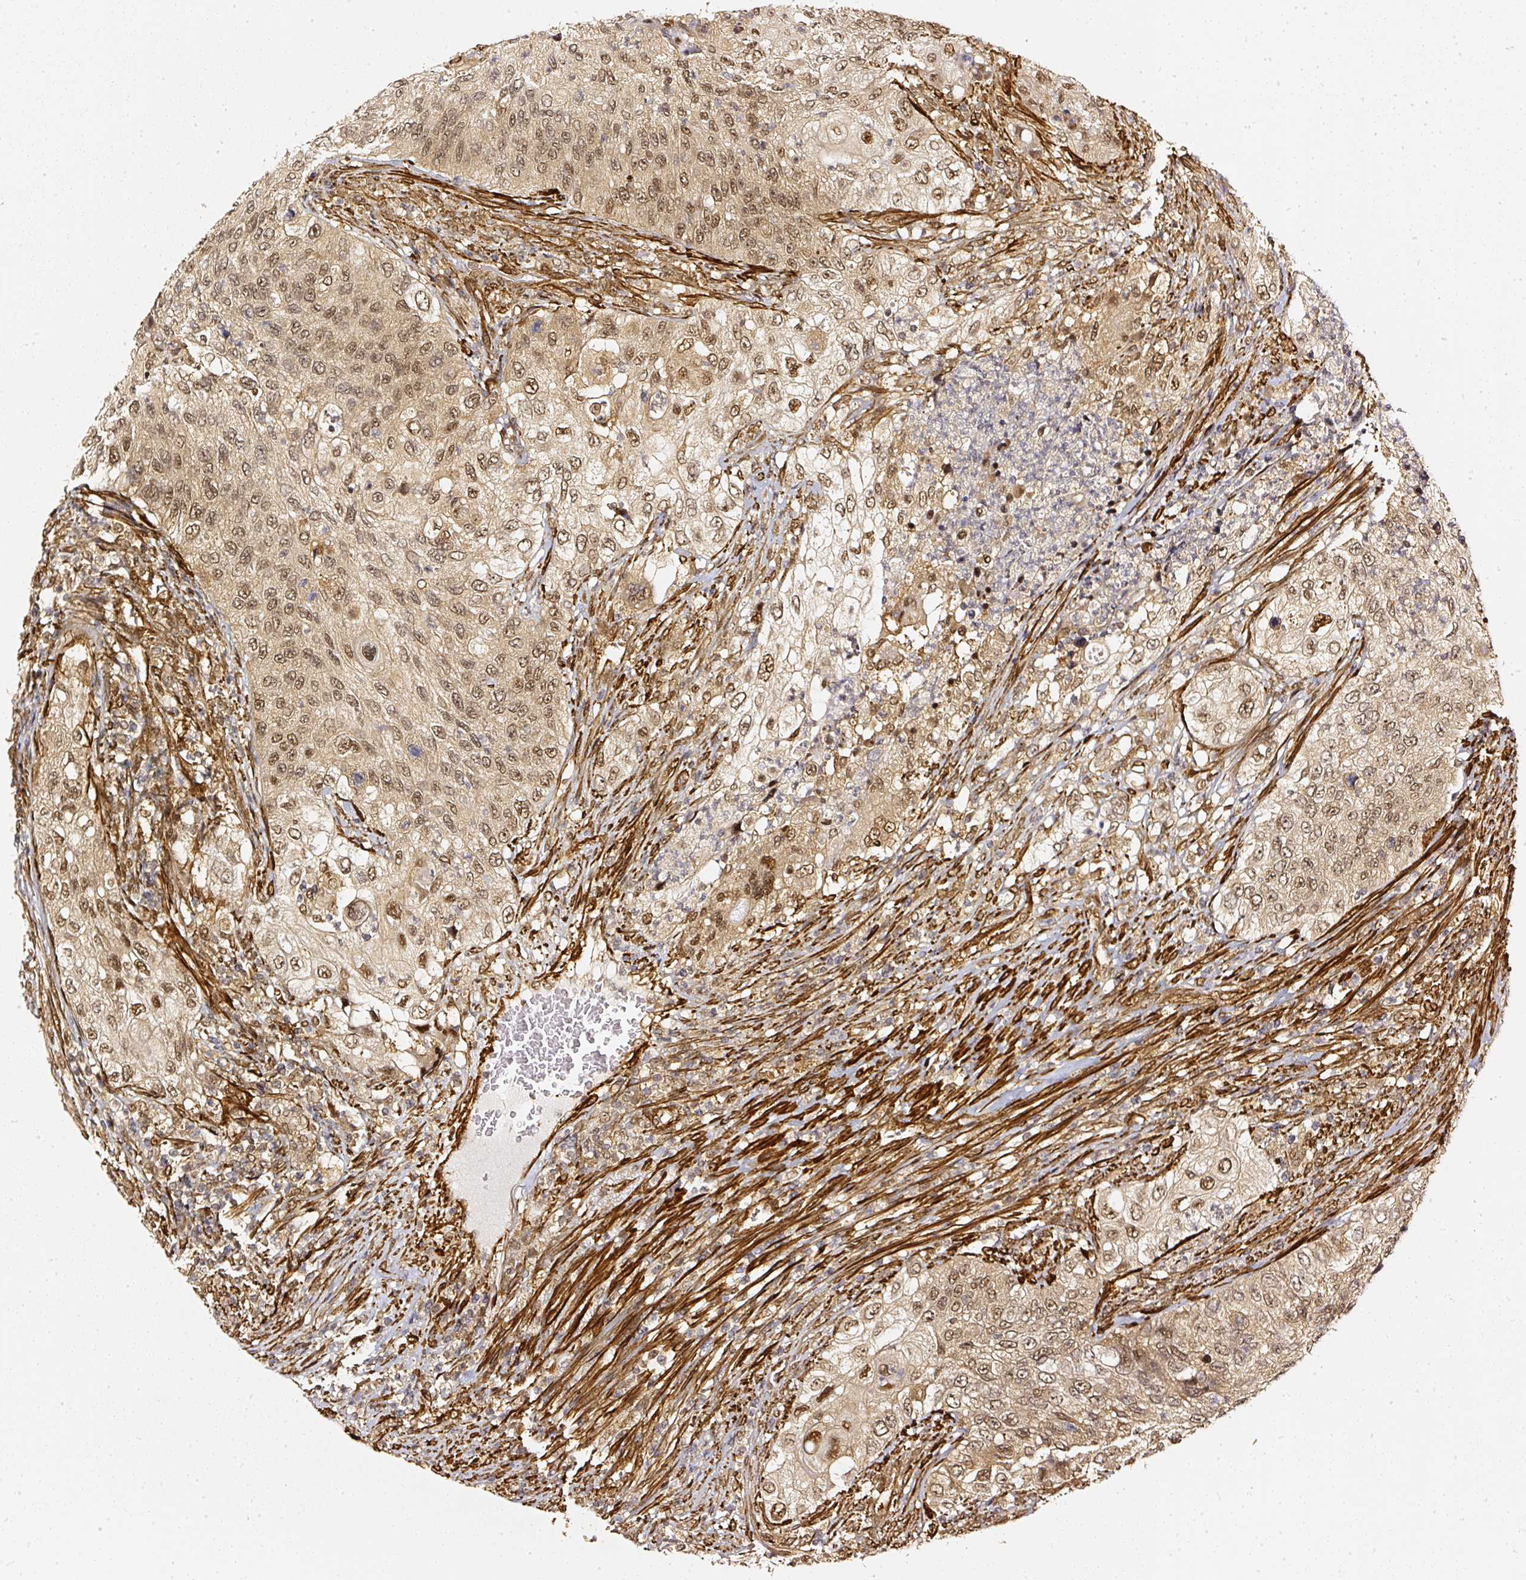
{"staining": {"intensity": "moderate", "quantity": ">75%", "location": "cytoplasmic/membranous,nuclear"}, "tissue": "urothelial cancer", "cell_type": "Tumor cells", "image_type": "cancer", "snomed": [{"axis": "morphology", "description": "Urothelial carcinoma, High grade"}, {"axis": "topography", "description": "Urinary bladder"}], "caption": "Immunohistochemistry staining of urothelial carcinoma (high-grade), which displays medium levels of moderate cytoplasmic/membranous and nuclear positivity in about >75% of tumor cells indicating moderate cytoplasmic/membranous and nuclear protein staining. The staining was performed using DAB (3,3'-diaminobenzidine) (brown) for protein detection and nuclei were counterstained in hematoxylin (blue).", "gene": "PSMD1", "patient": {"sex": "female", "age": 60}}